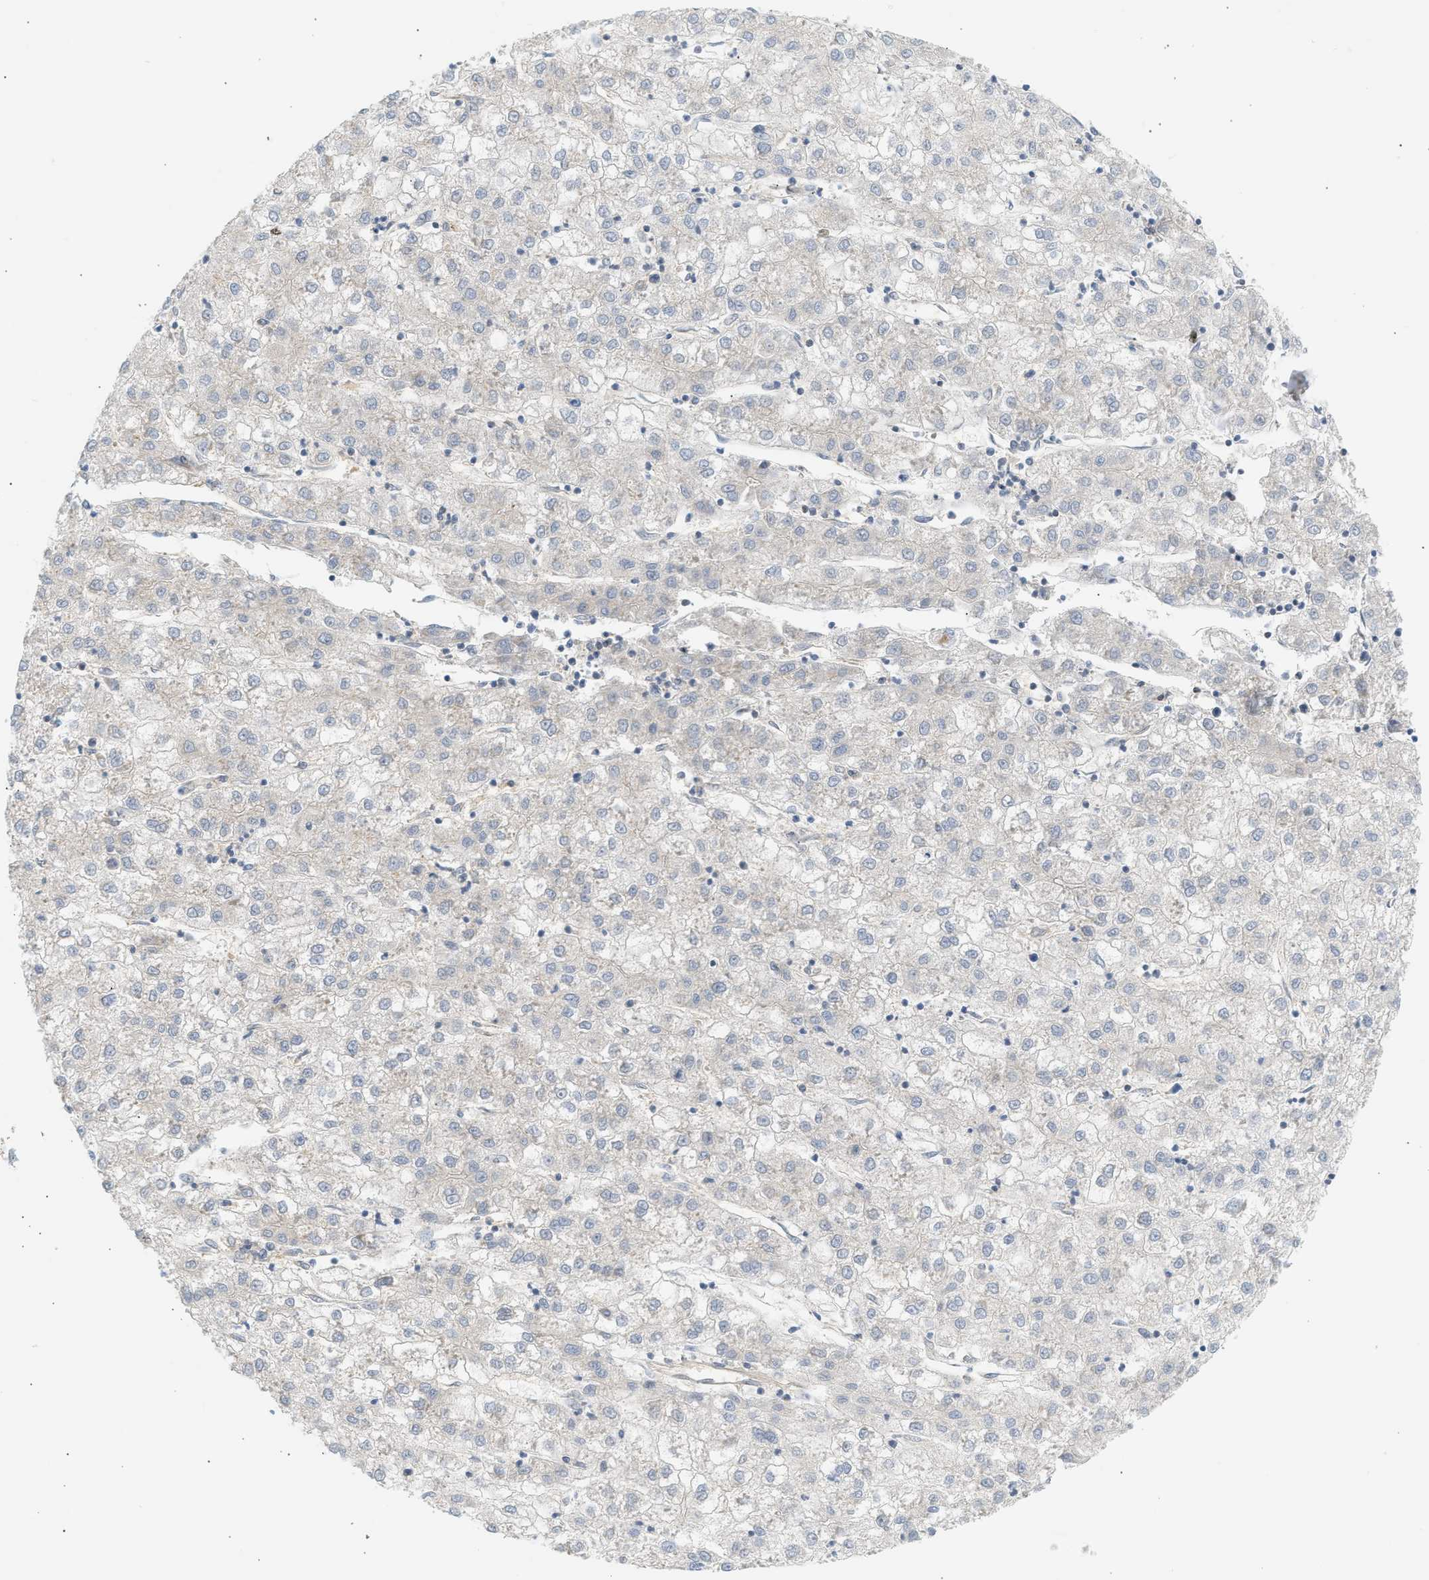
{"staining": {"intensity": "negative", "quantity": "none", "location": "none"}, "tissue": "liver cancer", "cell_type": "Tumor cells", "image_type": "cancer", "snomed": [{"axis": "morphology", "description": "Carcinoma, Hepatocellular, NOS"}, {"axis": "topography", "description": "Liver"}], "caption": "Immunohistochemical staining of human hepatocellular carcinoma (liver) exhibits no significant positivity in tumor cells.", "gene": "PAFAH1B1", "patient": {"sex": "male", "age": 72}}